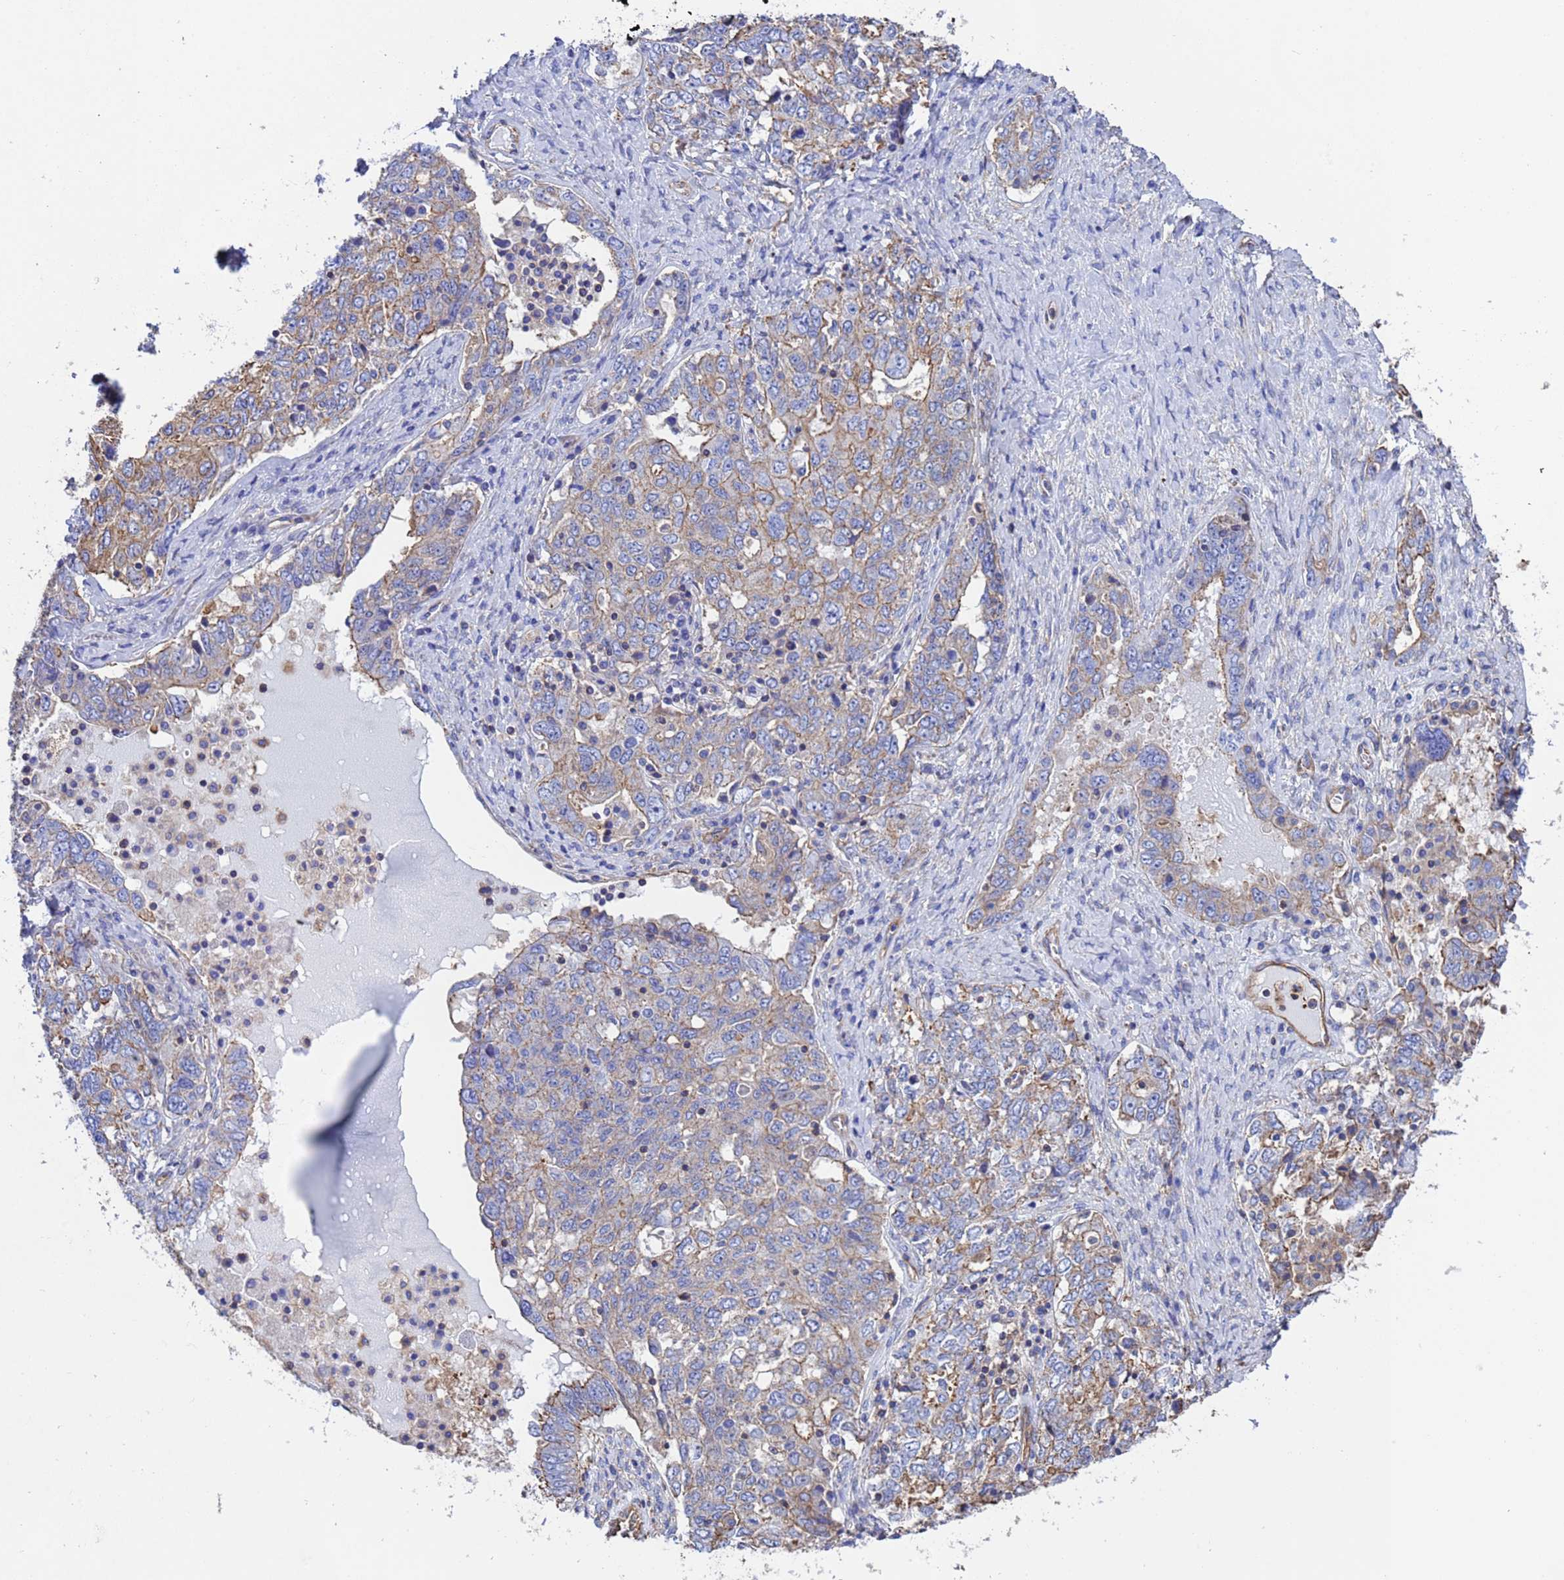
{"staining": {"intensity": "weak", "quantity": ">75%", "location": "cytoplasmic/membranous"}, "tissue": "ovarian cancer", "cell_type": "Tumor cells", "image_type": "cancer", "snomed": [{"axis": "morphology", "description": "Carcinoma, endometroid"}, {"axis": "topography", "description": "Ovary"}], "caption": "IHC micrograph of neoplastic tissue: human ovarian cancer (endometroid carcinoma) stained using IHC shows low levels of weak protein expression localized specifically in the cytoplasmic/membranous of tumor cells, appearing as a cytoplasmic/membranous brown color.", "gene": "MYL12A", "patient": {"sex": "female", "age": 62}}